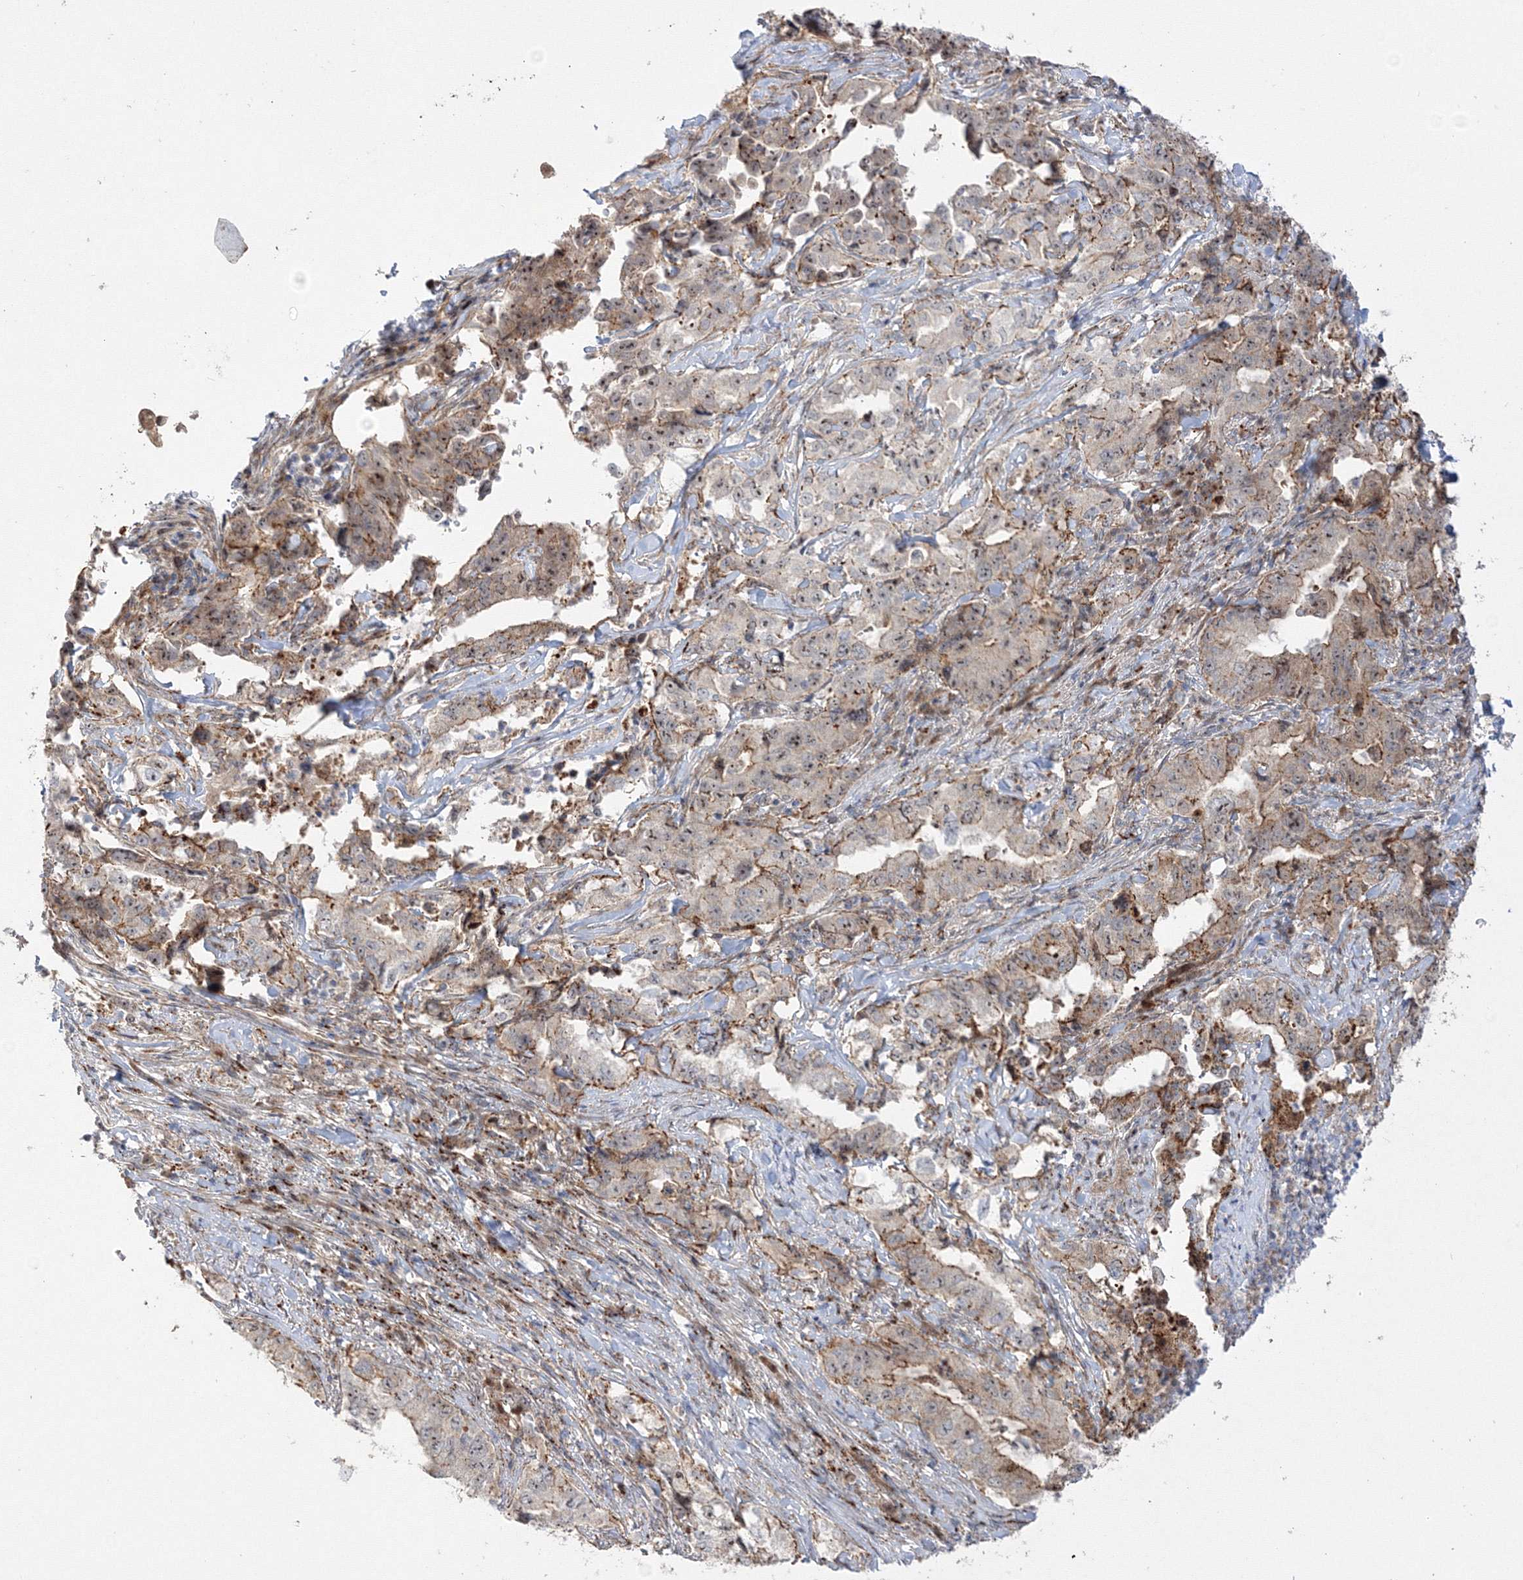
{"staining": {"intensity": "moderate", "quantity": ">75%", "location": "nuclear"}, "tissue": "lung cancer", "cell_type": "Tumor cells", "image_type": "cancer", "snomed": [{"axis": "morphology", "description": "Adenocarcinoma, NOS"}, {"axis": "topography", "description": "Lung"}], "caption": "High-power microscopy captured an immunohistochemistry image of lung cancer (adenocarcinoma), revealing moderate nuclear positivity in about >75% of tumor cells. (Stains: DAB in brown, nuclei in blue, Microscopy: brightfield microscopy at high magnification).", "gene": "NPM3", "patient": {"sex": "female", "age": 51}}